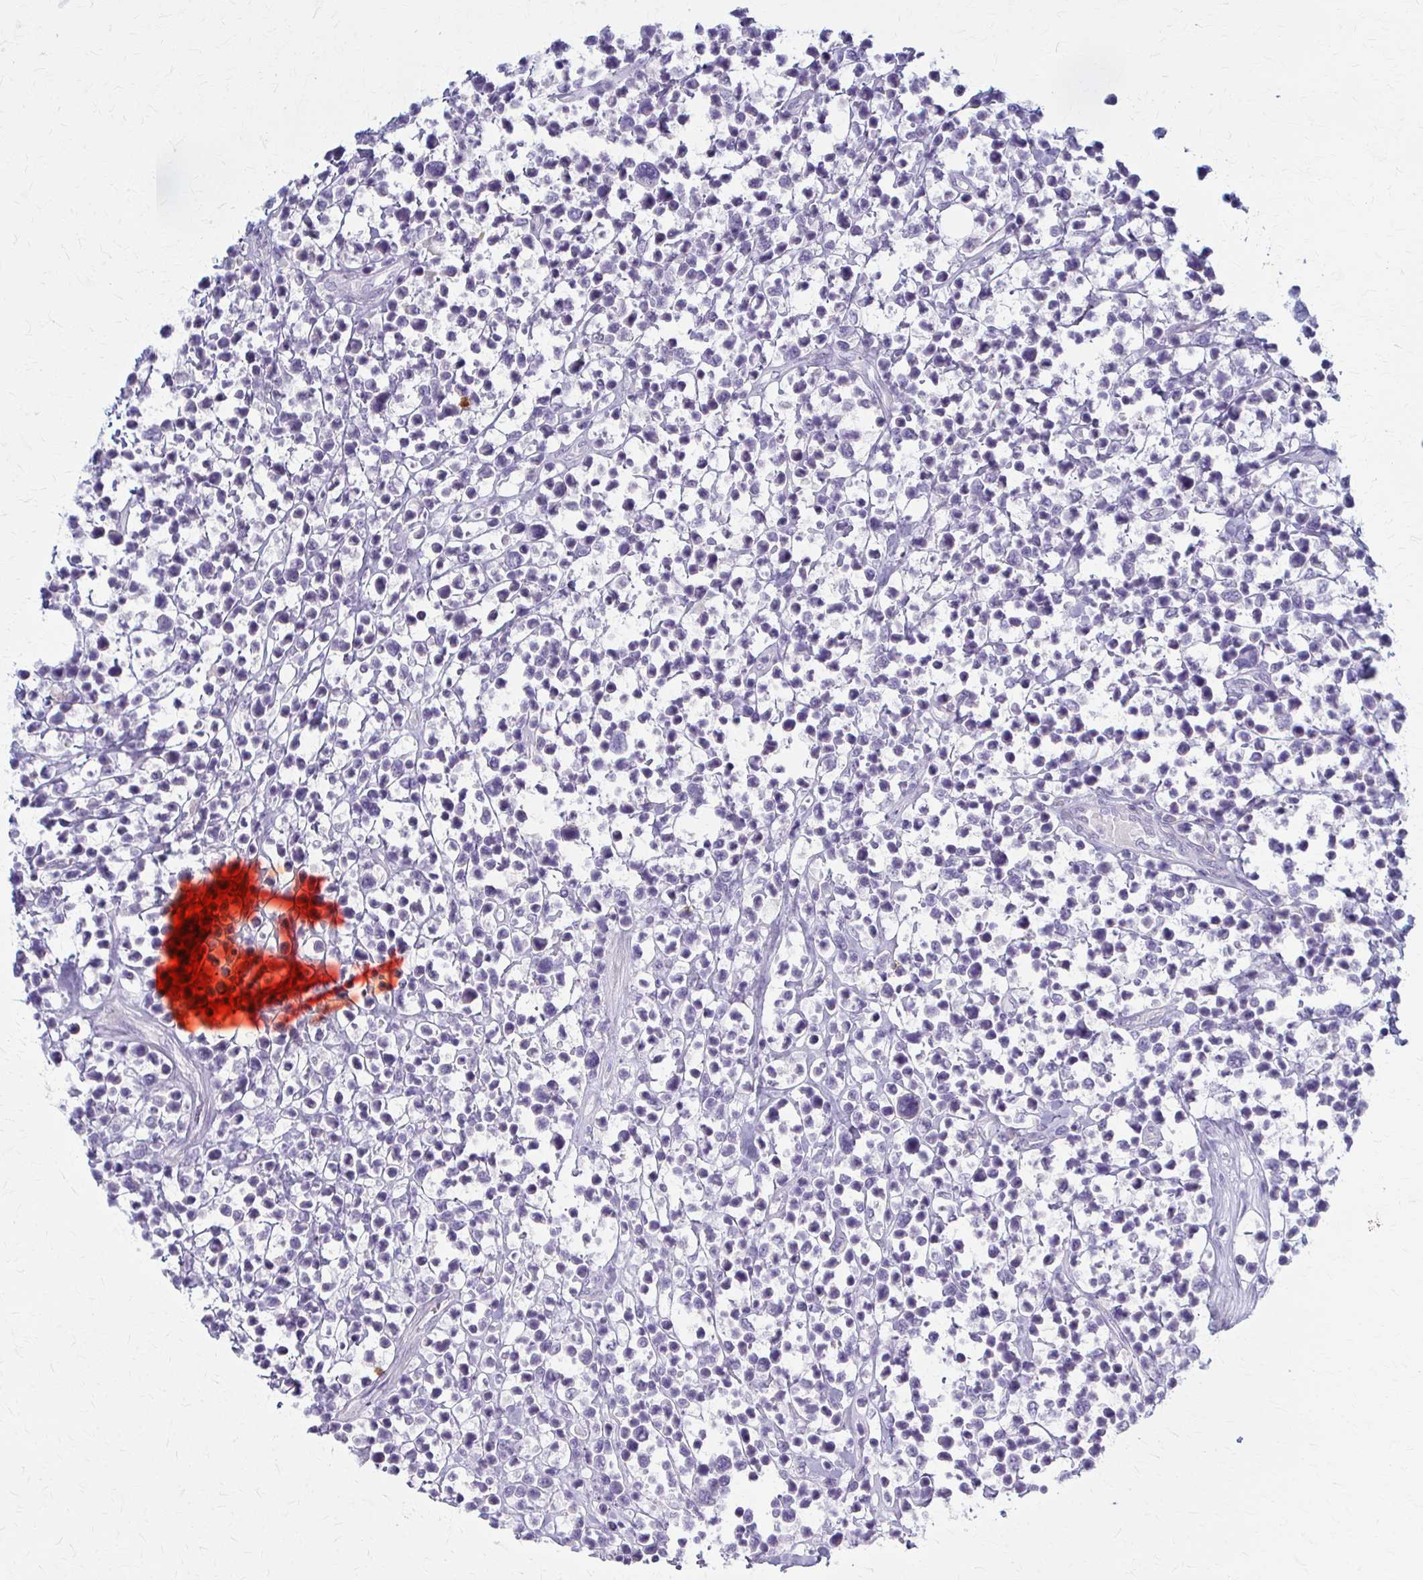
{"staining": {"intensity": "negative", "quantity": "none", "location": "none"}, "tissue": "lymphoma", "cell_type": "Tumor cells", "image_type": "cancer", "snomed": [{"axis": "morphology", "description": "Malignant lymphoma, non-Hodgkin's type, Low grade"}, {"axis": "topography", "description": "Lymph node"}], "caption": "This is an immunohistochemistry (IHC) histopathology image of human low-grade malignant lymphoma, non-Hodgkin's type. There is no staining in tumor cells.", "gene": "PRKRA", "patient": {"sex": "male", "age": 60}}